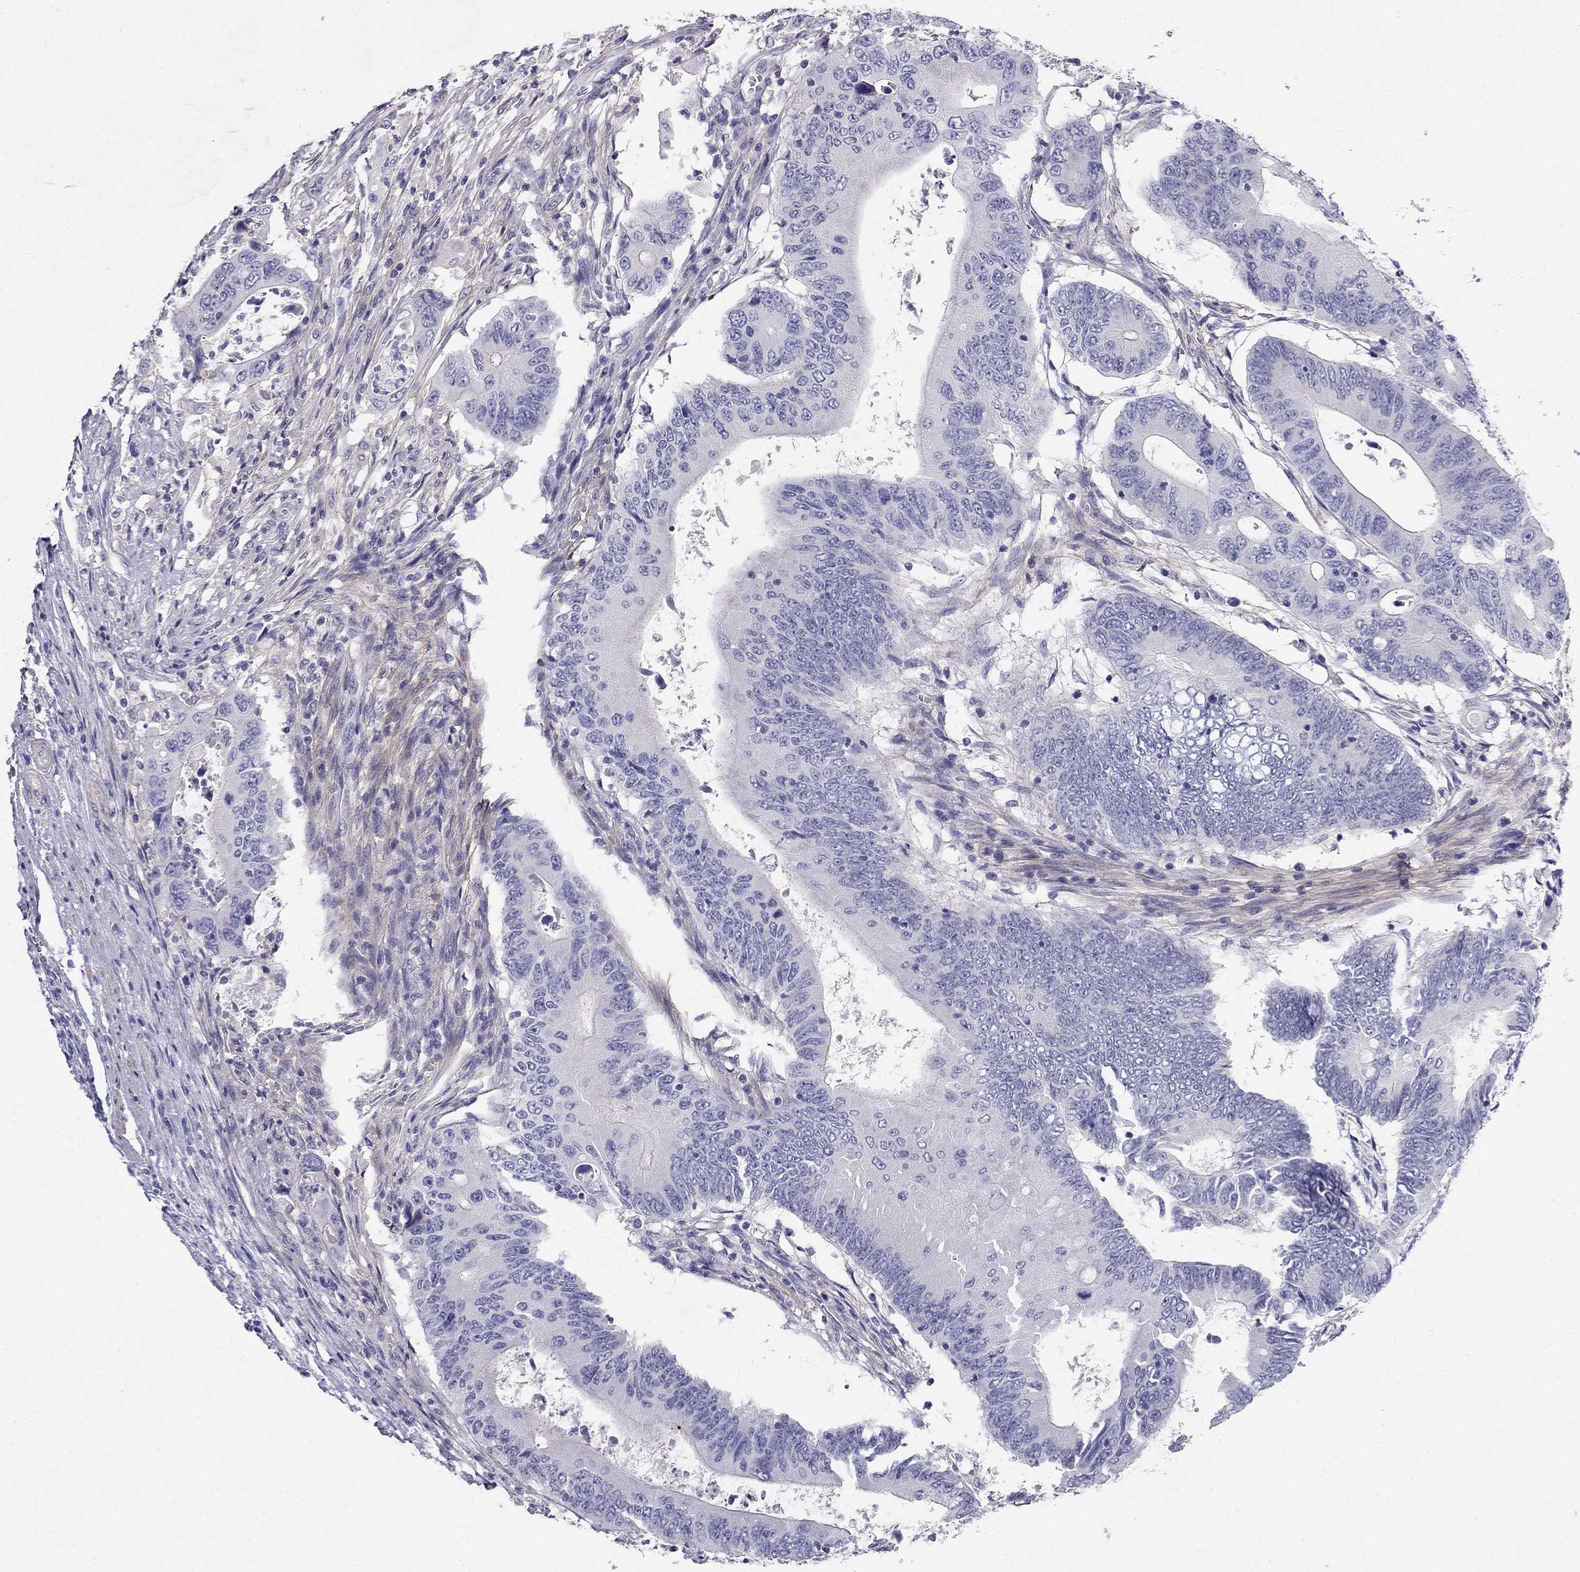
{"staining": {"intensity": "negative", "quantity": "none", "location": "none"}, "tissue": "colorectal cancer", "cell_type": "Tumor cells", "image_type": "cancer", "snomed": [{"axis": "morphology", "description": "Adenocarcinoma, NOS"}, {"axis": "topography", "description": "Colon"}], "caption": "Tumor cells show no significant protein expression in colorectal cancer.", "gene": "LY6H", "patient": {"sex": "female", "age": 90}}